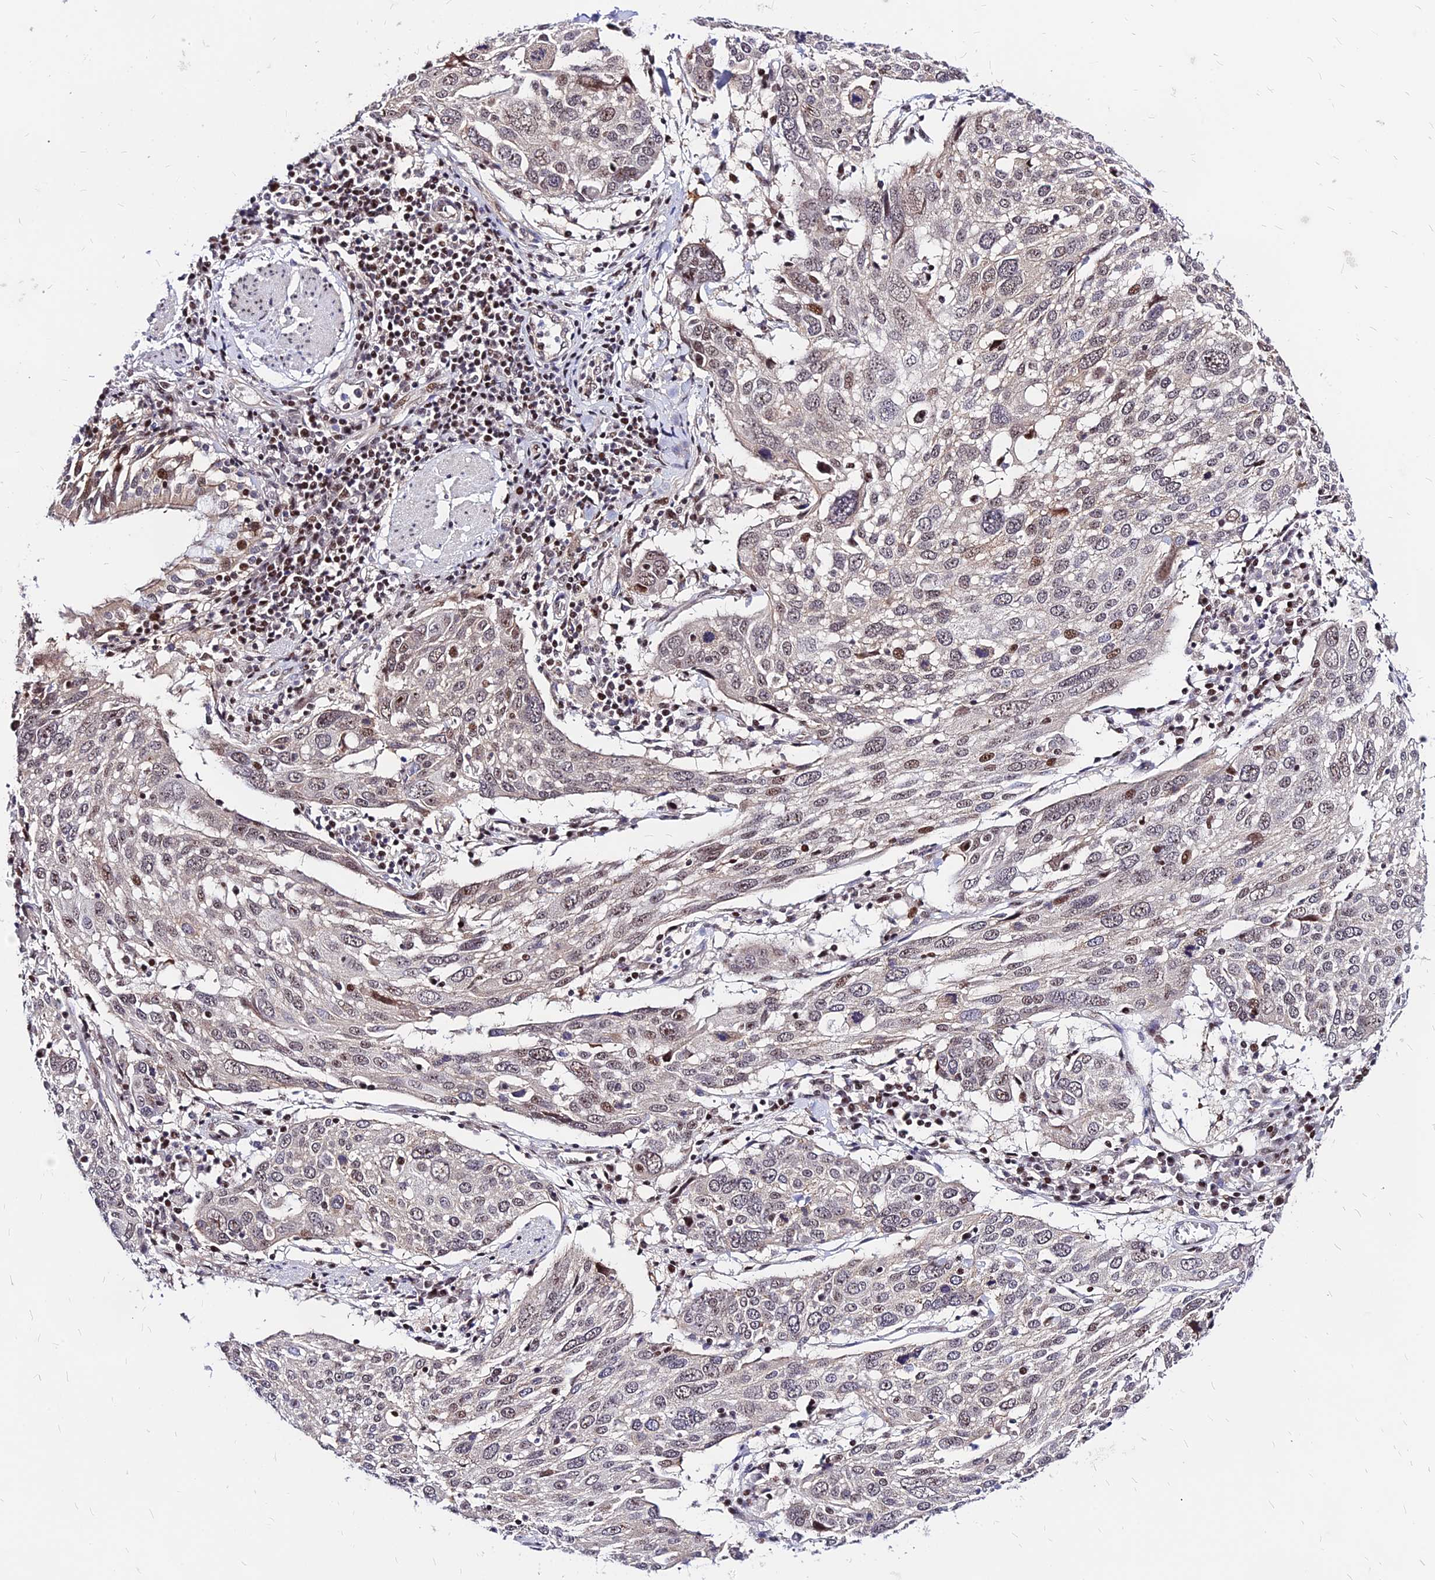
{"staining": {"intensity": "moderate", "quantity": "<25%", "location": "nuclear"}, "tissue": "lung cancer", "cell_type": "Tumor cells", "image_type": "cancer", "snomed": [{"axis": "morphology", "description": "Squamous cell carcinoma, NOS"}, {"axis": "topography", "description": "Lung"}], "caption": "Immunohistochemical staining of lung squamous cell carcinoma displays moderate nuclear protein positivity in approximately <25% of tumor cells.", "gene": "DDX55", "patient": {"sex": "male", "age": 65}}